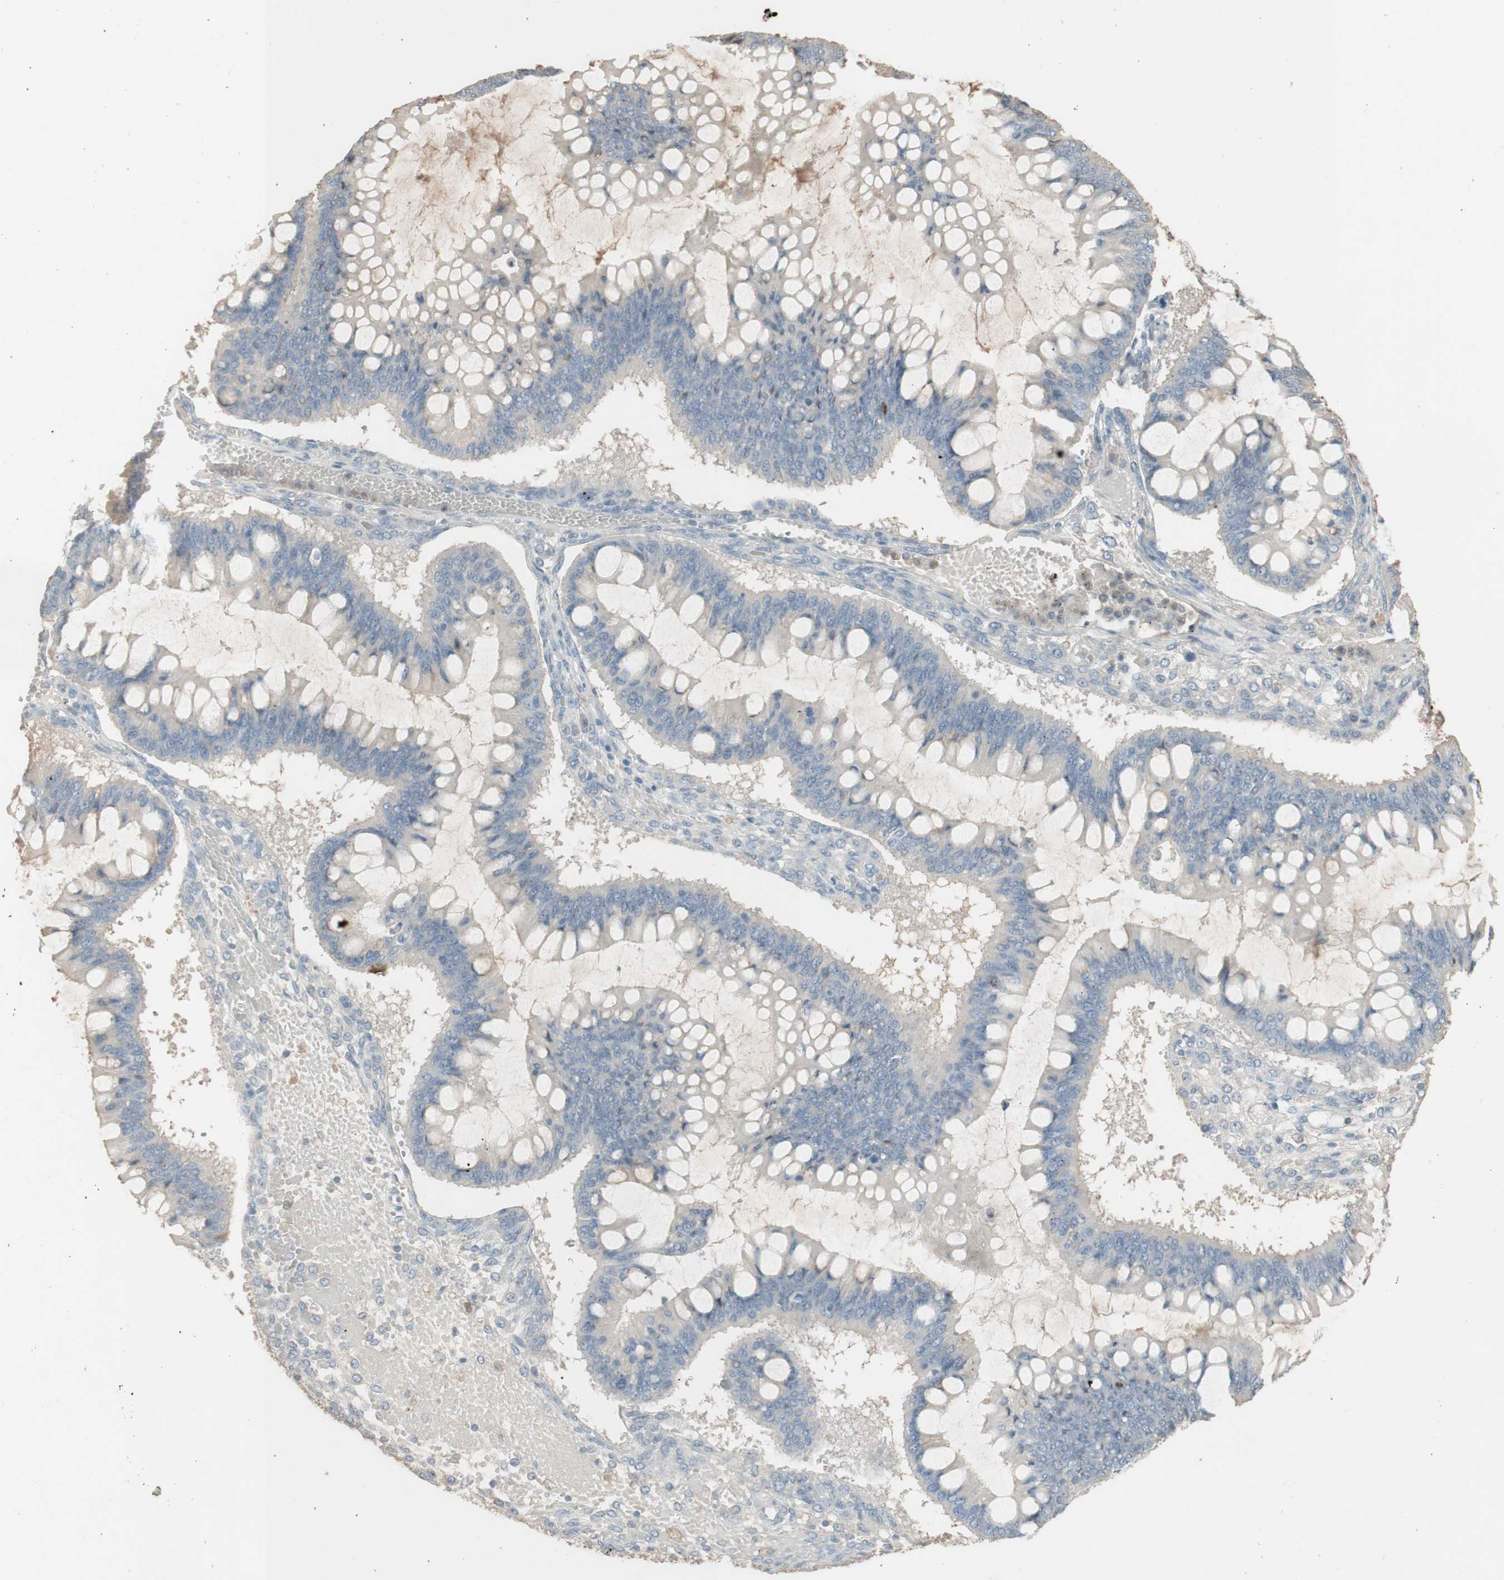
{"staining": {"intensity": "negative", "quantity": "none", "location": "none"}, "tissue": "ovarian cancer", "cell_type": "Tumor cells", "image_type": "cancer", "snomed": [{"axis": "morphology", "description": "Cystadenocarcinoma, mucinous, NOS"}, {"axis": "topography", "description": "Ovary"}], "caption": "Micrograph shows no significant protein staining in tumor cells of ovarian cancer.", "gene": "IFNG", "patient": {"sex": "female", "age": 73}}